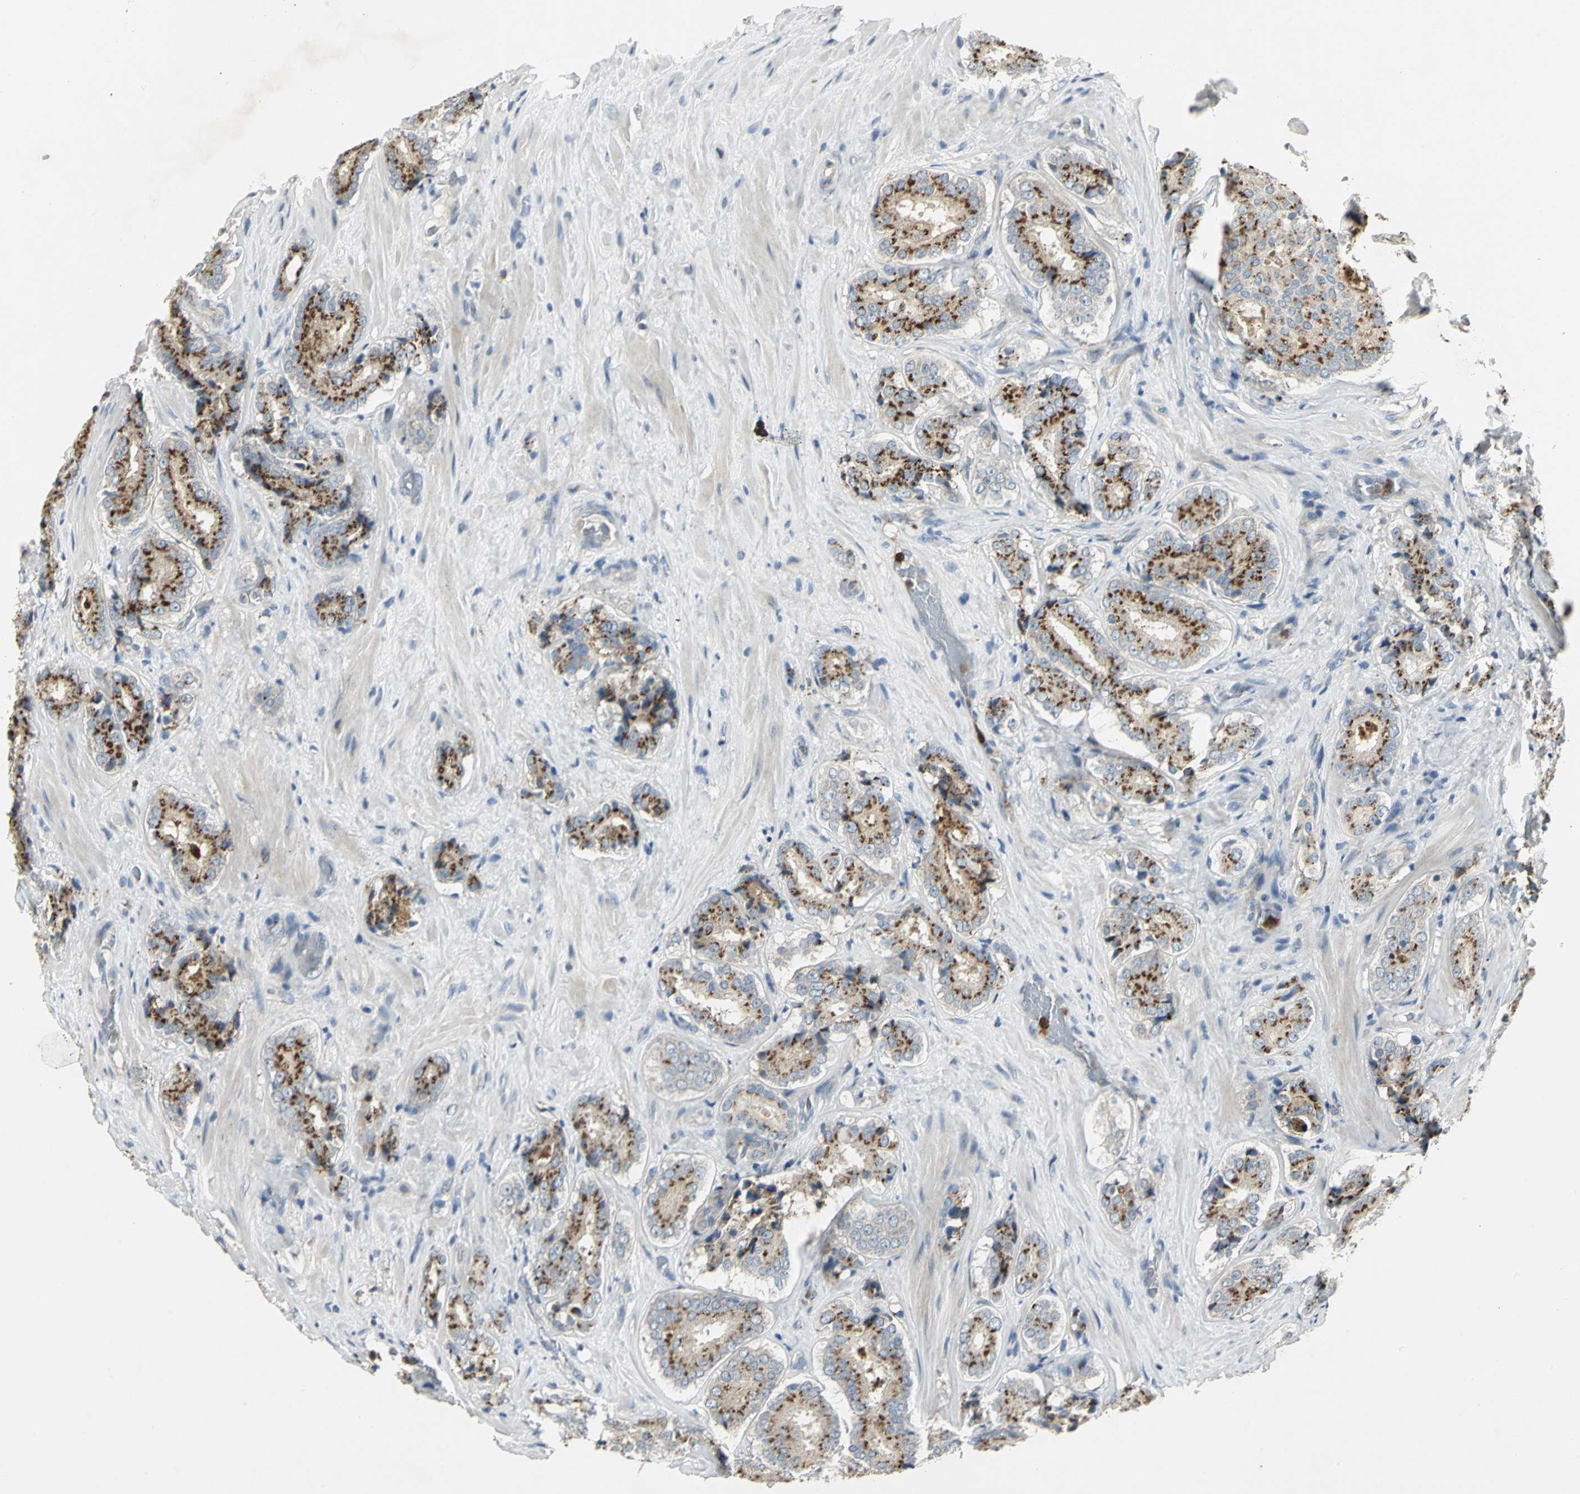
{"staining": {"intensity": "strong", "quantity": ">75%", "location": "cytoplasmic/membranous"}, "tissue": "prostate cancer", "cell_type": "Tumor cells", "image_type": "cancer", "snomed": [{"axis": "morphology", "description": "Adenocarcinoma, High grade"}, {"axis": "topography", "description": "Prostate"}], "caption": "Immunohistochemistry histopathology image of human prostate cancer (high-grade adenocarcinoma) stained for a protein (brown), which displays high levels of strong cytoplasmic/membranous positivity in about >75% of tumor cells.", "gene": "TM9SF2", "patient": {"sex": "male", "age": 70}}